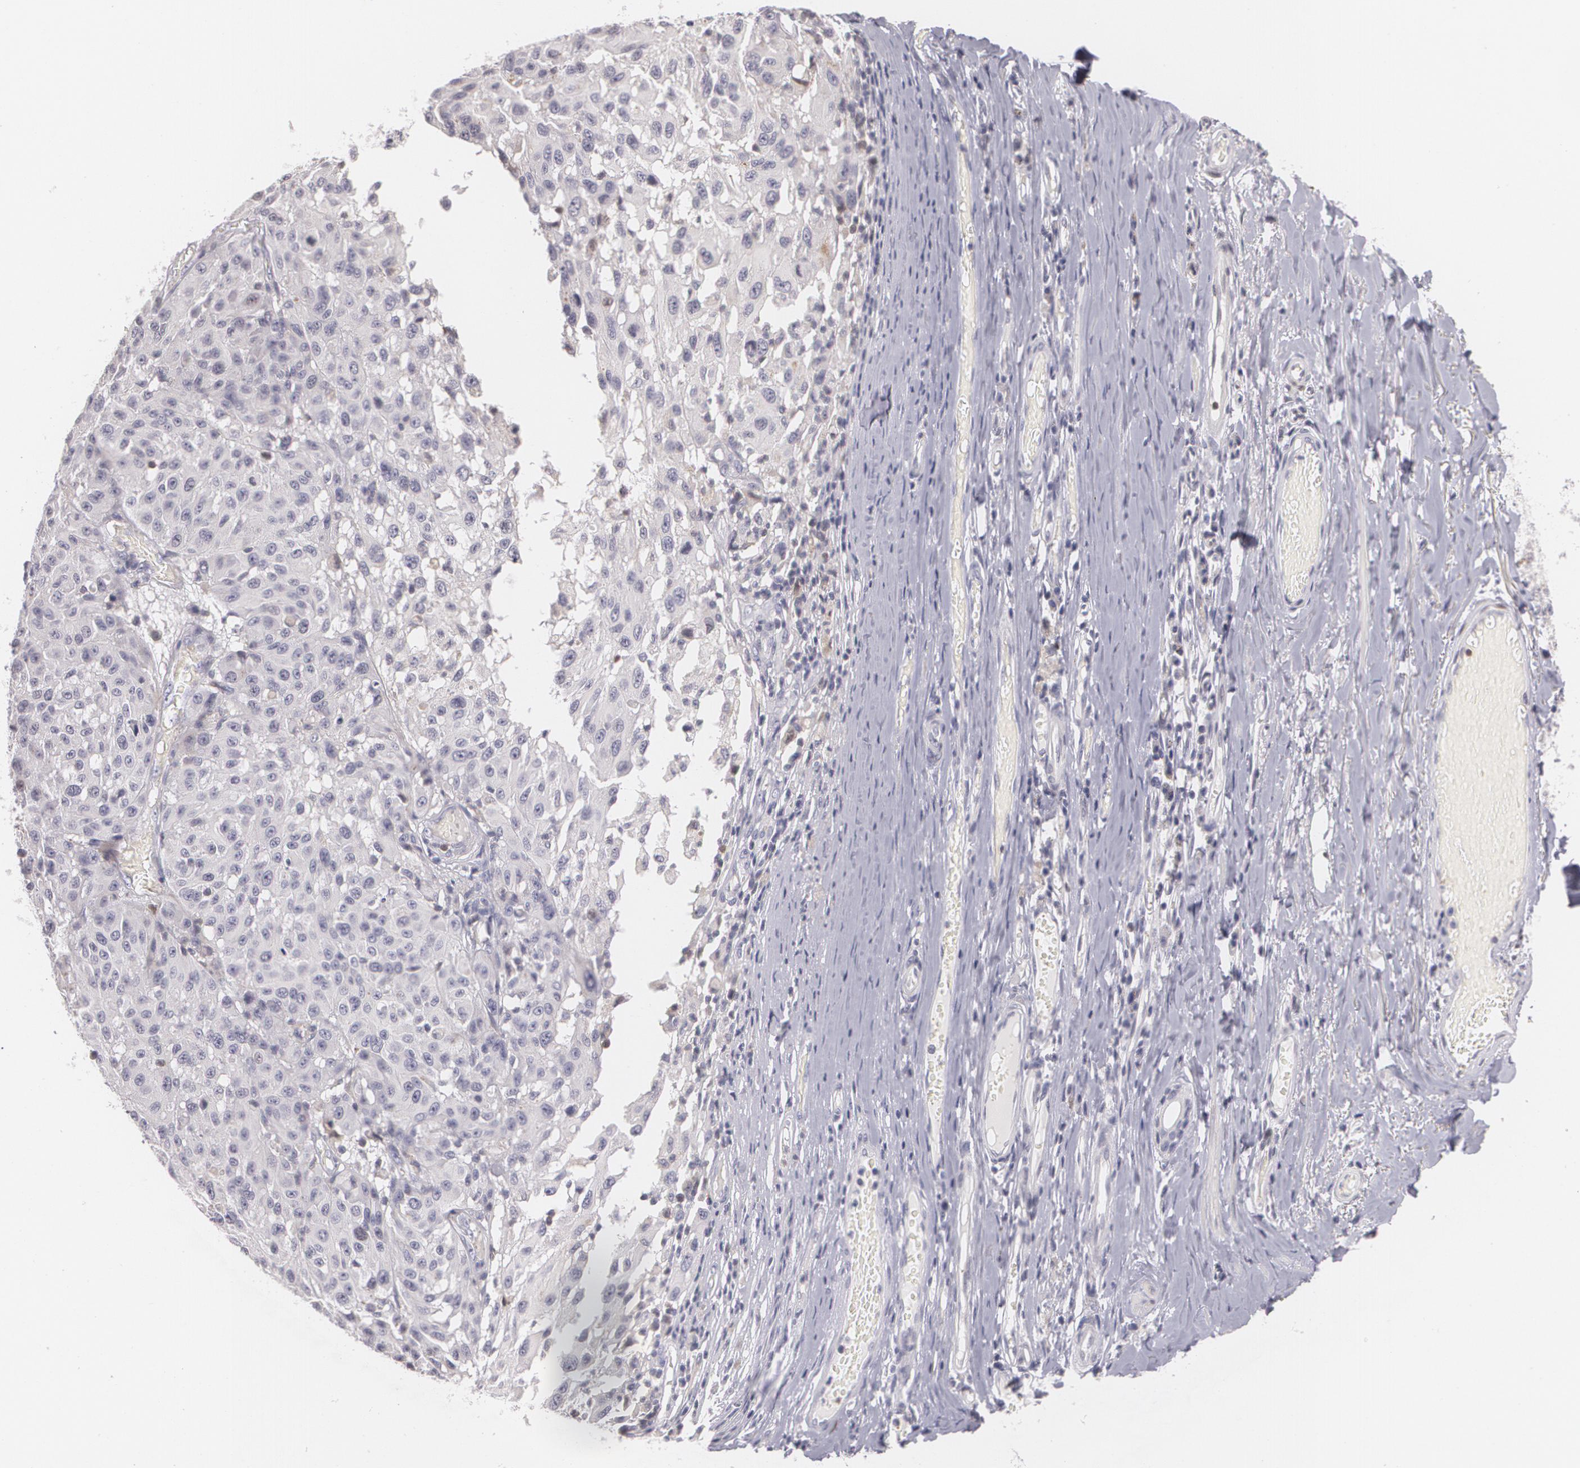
{"staining": {"intensity": "negative", "quantity": "none", "location": "none"}, "tissue": "melanoma", "cell_type": "Tumor cells", "image_type": "cancer", "snomed": [{"axis": "morphology", "description": "Malignant melanoma, NOS"}, {"axis": "topography", "description": "Skin"}], "caption": "An IHC histopathology image of malignant melanoma is shown. There is no staining in tumor cells of malignant melanoma.", "gene": "ZBTB16", "patient": {"sex": "female", "age": 77}}